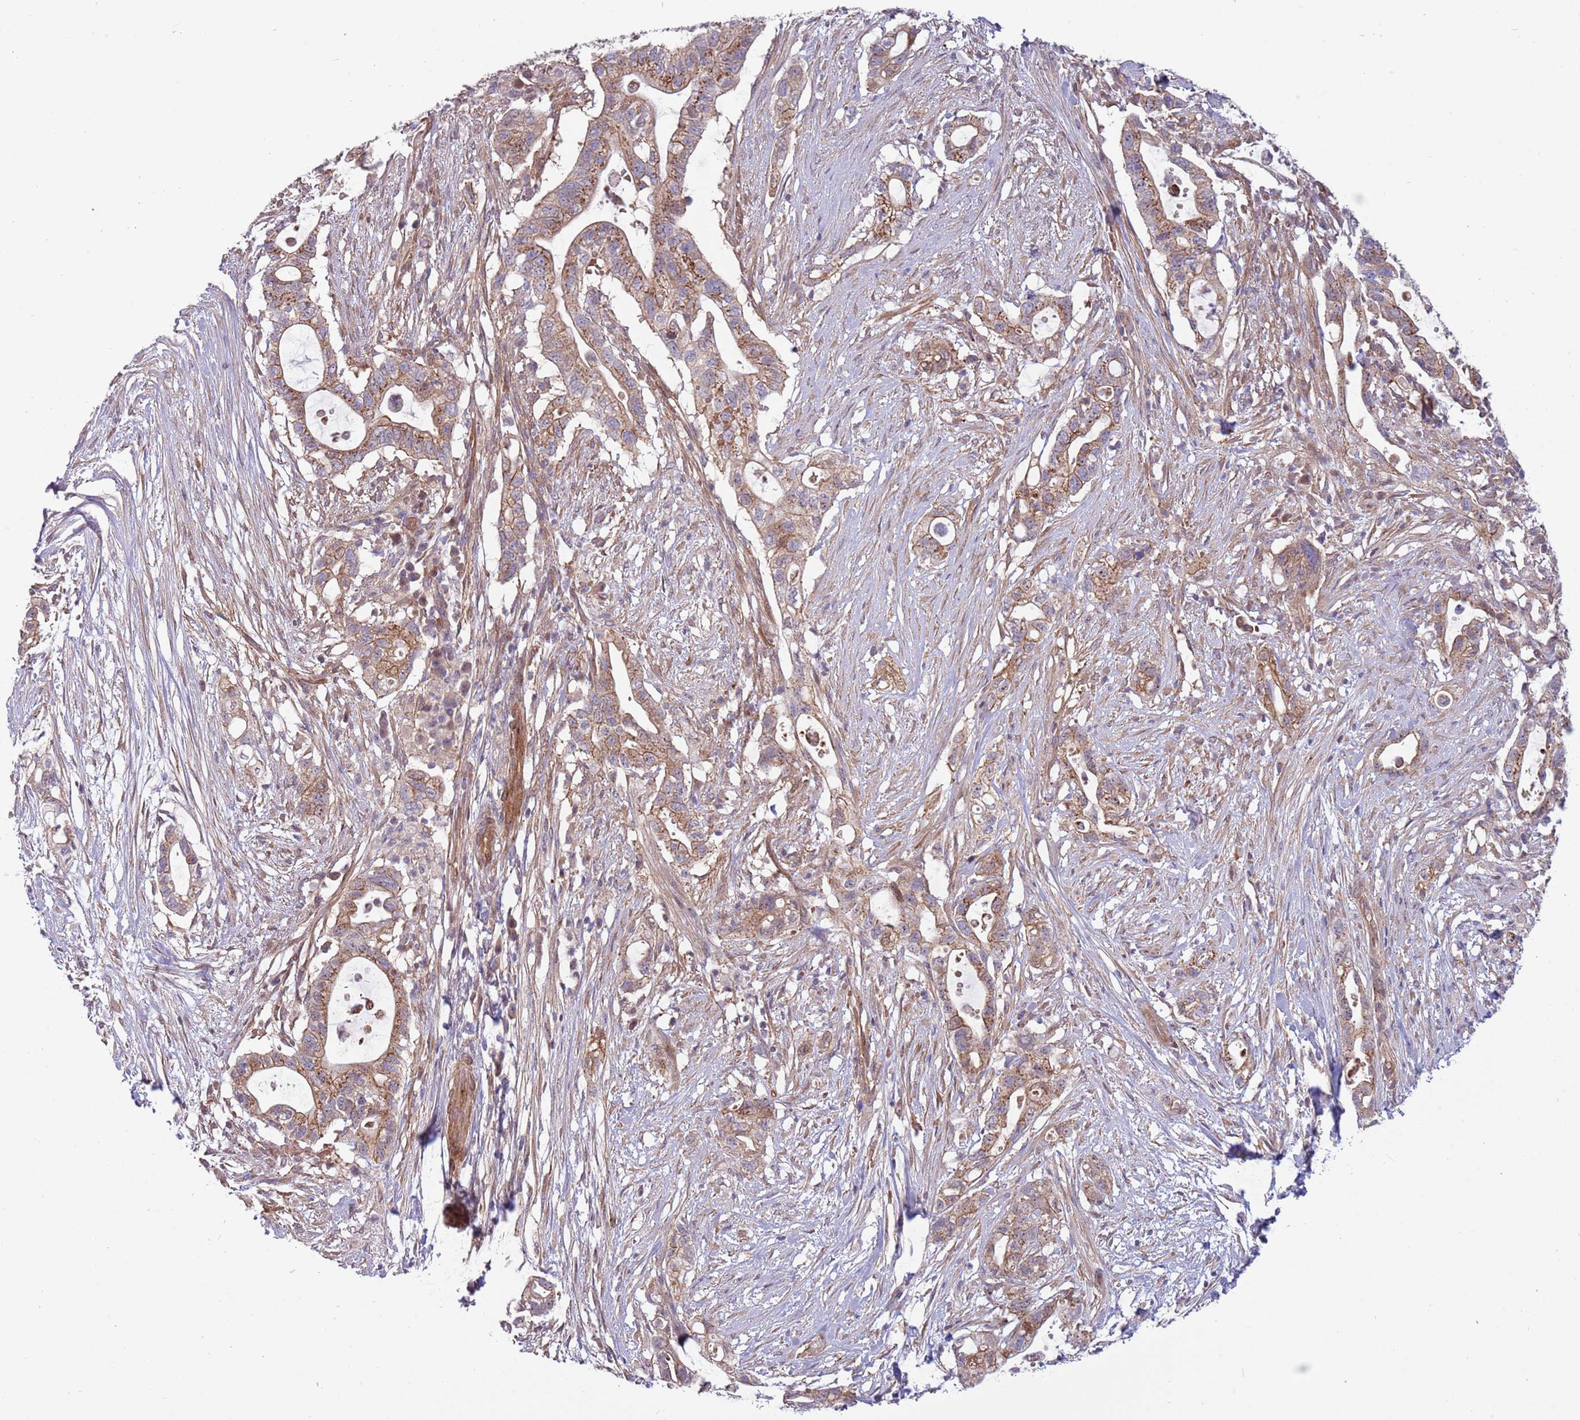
{"staining": {"intensity": "moderate", "quantity": ">75%", "location": "cytoplasmic/membranous"}, "tissue": "pancreatic cancer", "cell_type": "Tumor cells", "image_type": "cancer", "snomed": [{"axis": "morphology", "description": "Adenocarcinoma, NOS"}, {"axis": "topography", "description": "Pancreas"}], "caption": "An immunohistochemistry image of neoplastic tissue is shown. Protein staining in brown shows moderate cytoplasmic/membranous positivity in pancreatic cancer (adenocarcinoma) within tumor cells.", "gene": "ITGB6", "patient": {"sex": "female", "age": 72}}